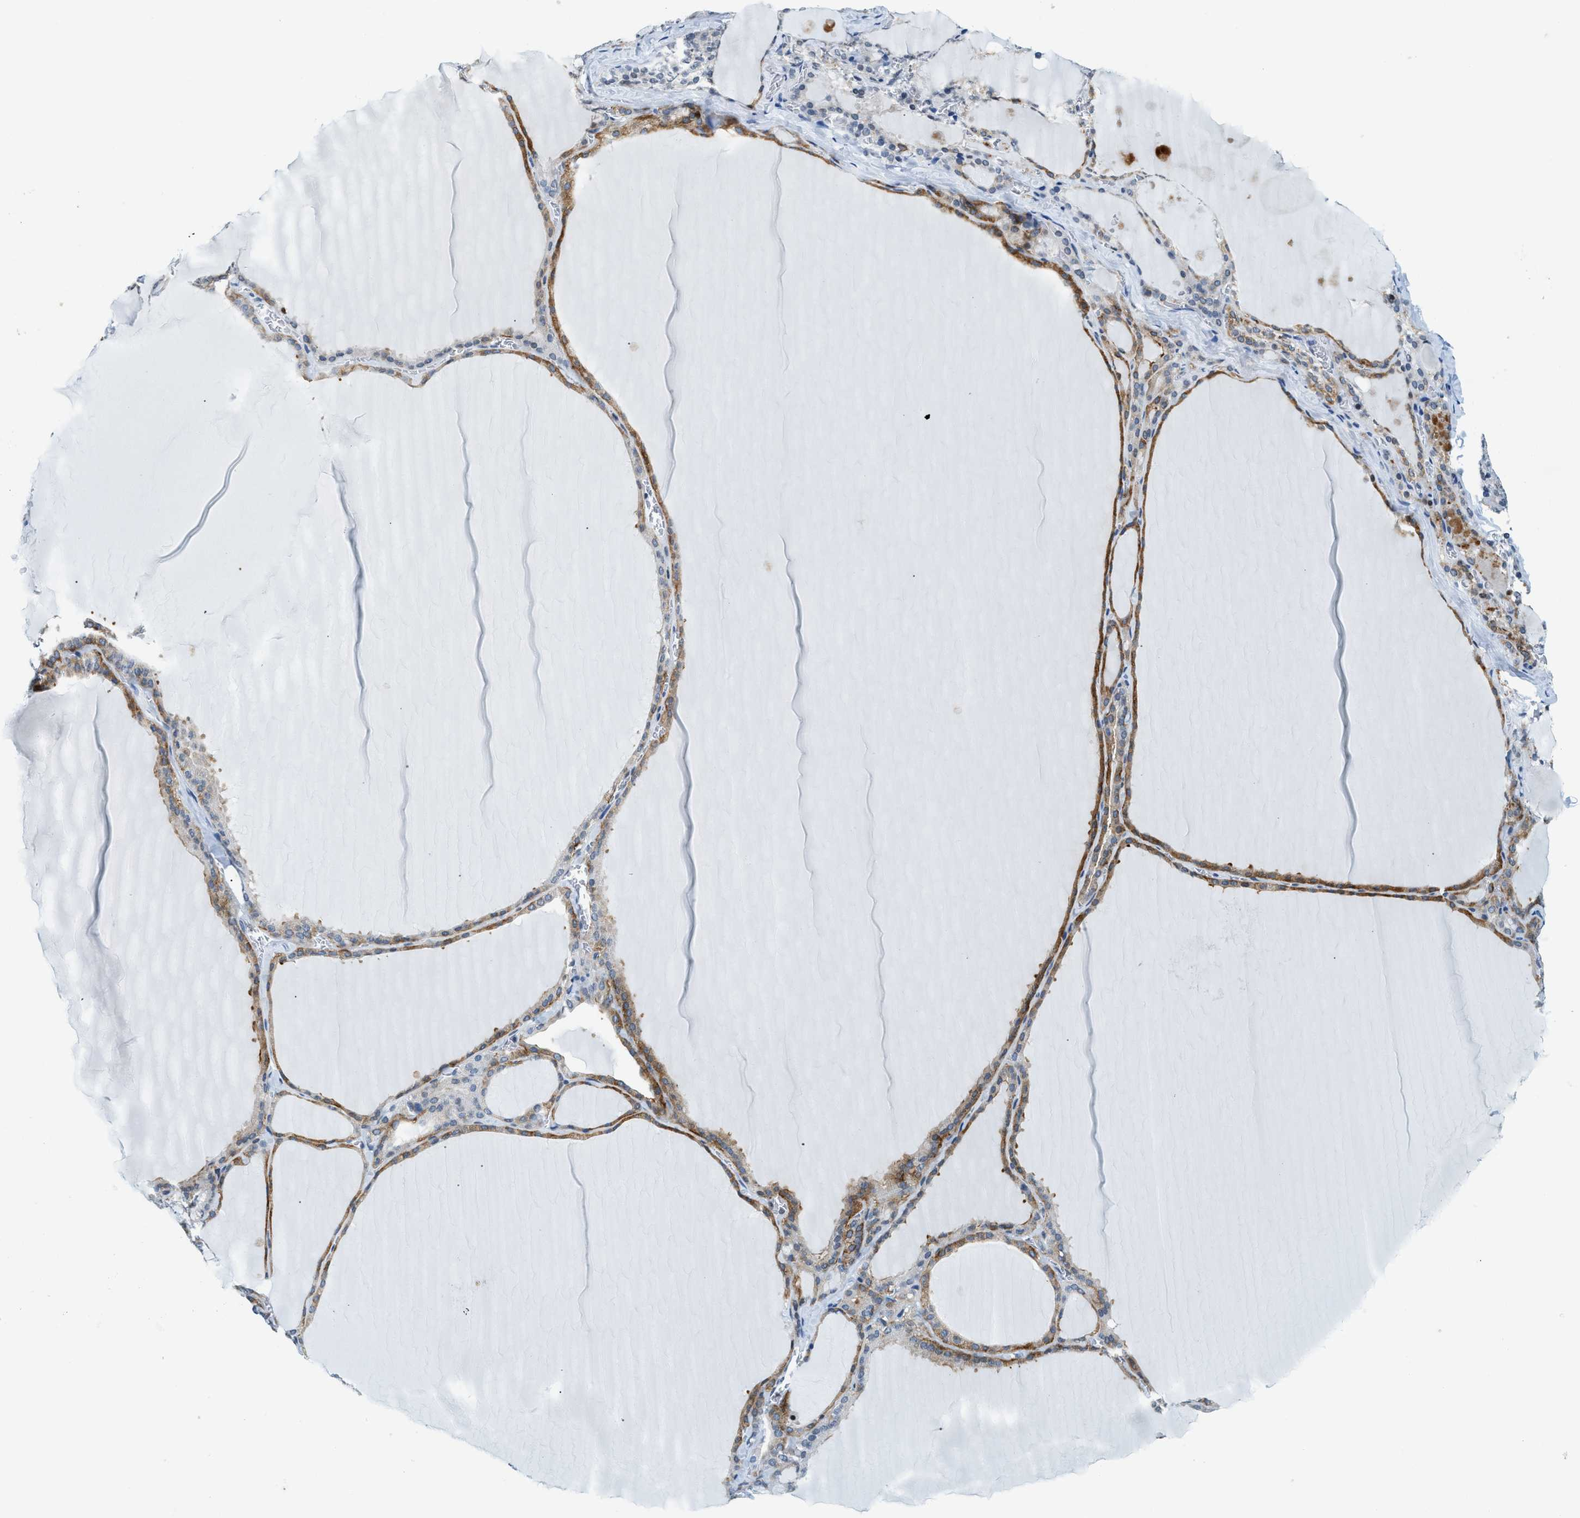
{"staining": {"intensity": "strong", "quantity": "25%-75%", "location": "cytoplasmic/membranous"}, "tissue": "thyroid gland", "cell_type": "Glandular cells", "image_type": "normal", "snomed": [{"axis": "morphology", "description": "Normal tissue, NOS"}, {"axis": "topography", "description": "Thyroid gland"}], "caption": "Normal thyroid gland displays strong cytoplasmic/membranous expression in about 25%-75% of glandular cells, visualized by immunohistochemistry.", "gene": "UVRAG", "patient": {"sex": "male", "age": 56}}